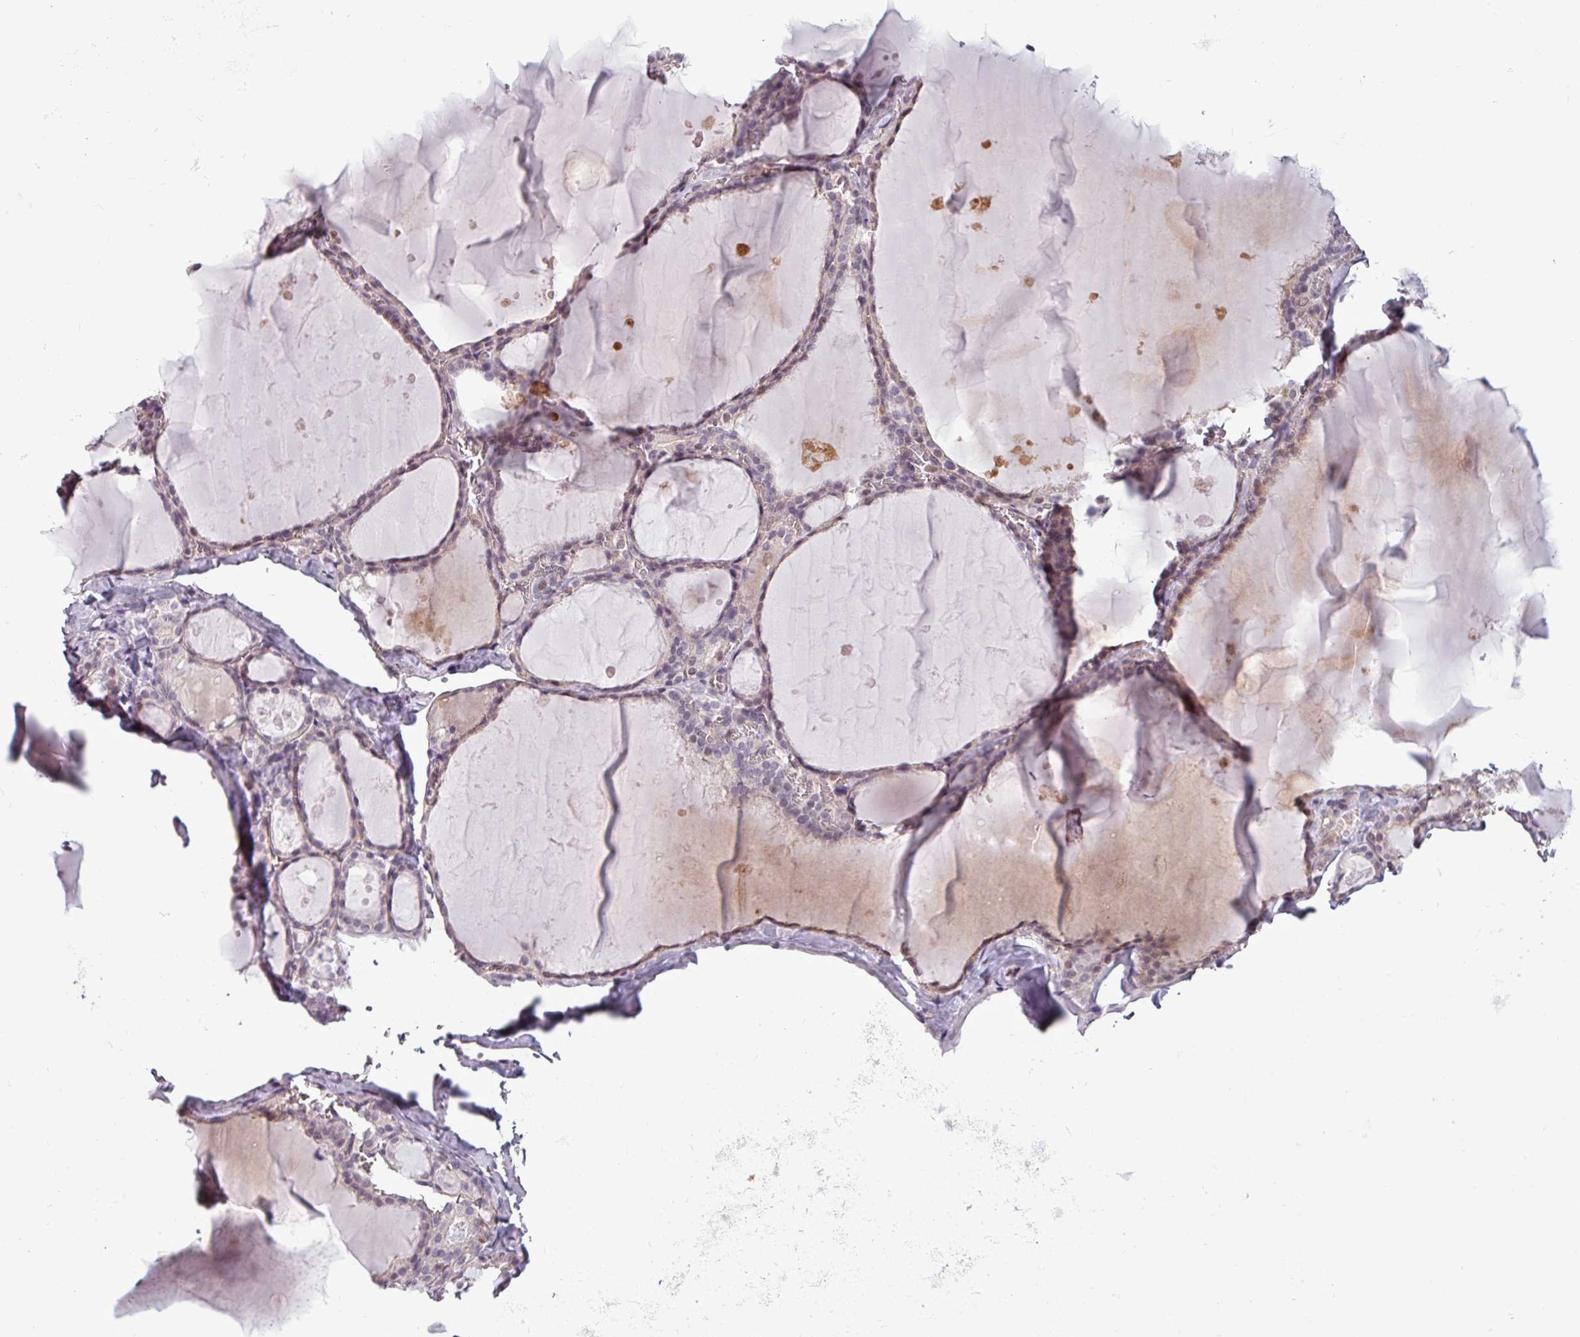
{"staining": {"intensity": "moderate", "quantity": "25%-75%", "location": "cytoplasmic/membranous"}, "tissue": "thyroid gland", "cell_type": "Glandular cells", "image_type": "normal", "snomed": [{"axis": "morphology", "description": "Normal tissue, NOS"}, {"axis": "topography", "description": "Thyroid gland"}], "caption": "Immunohistochemical staining of normal human thyroid gland shows medium levels of moderate cytoplasmic/membranous staining in approximately 25%-75% of glandular cells.", "gene": "GPT2", "patient": {"sex": "male", "age": 56}}